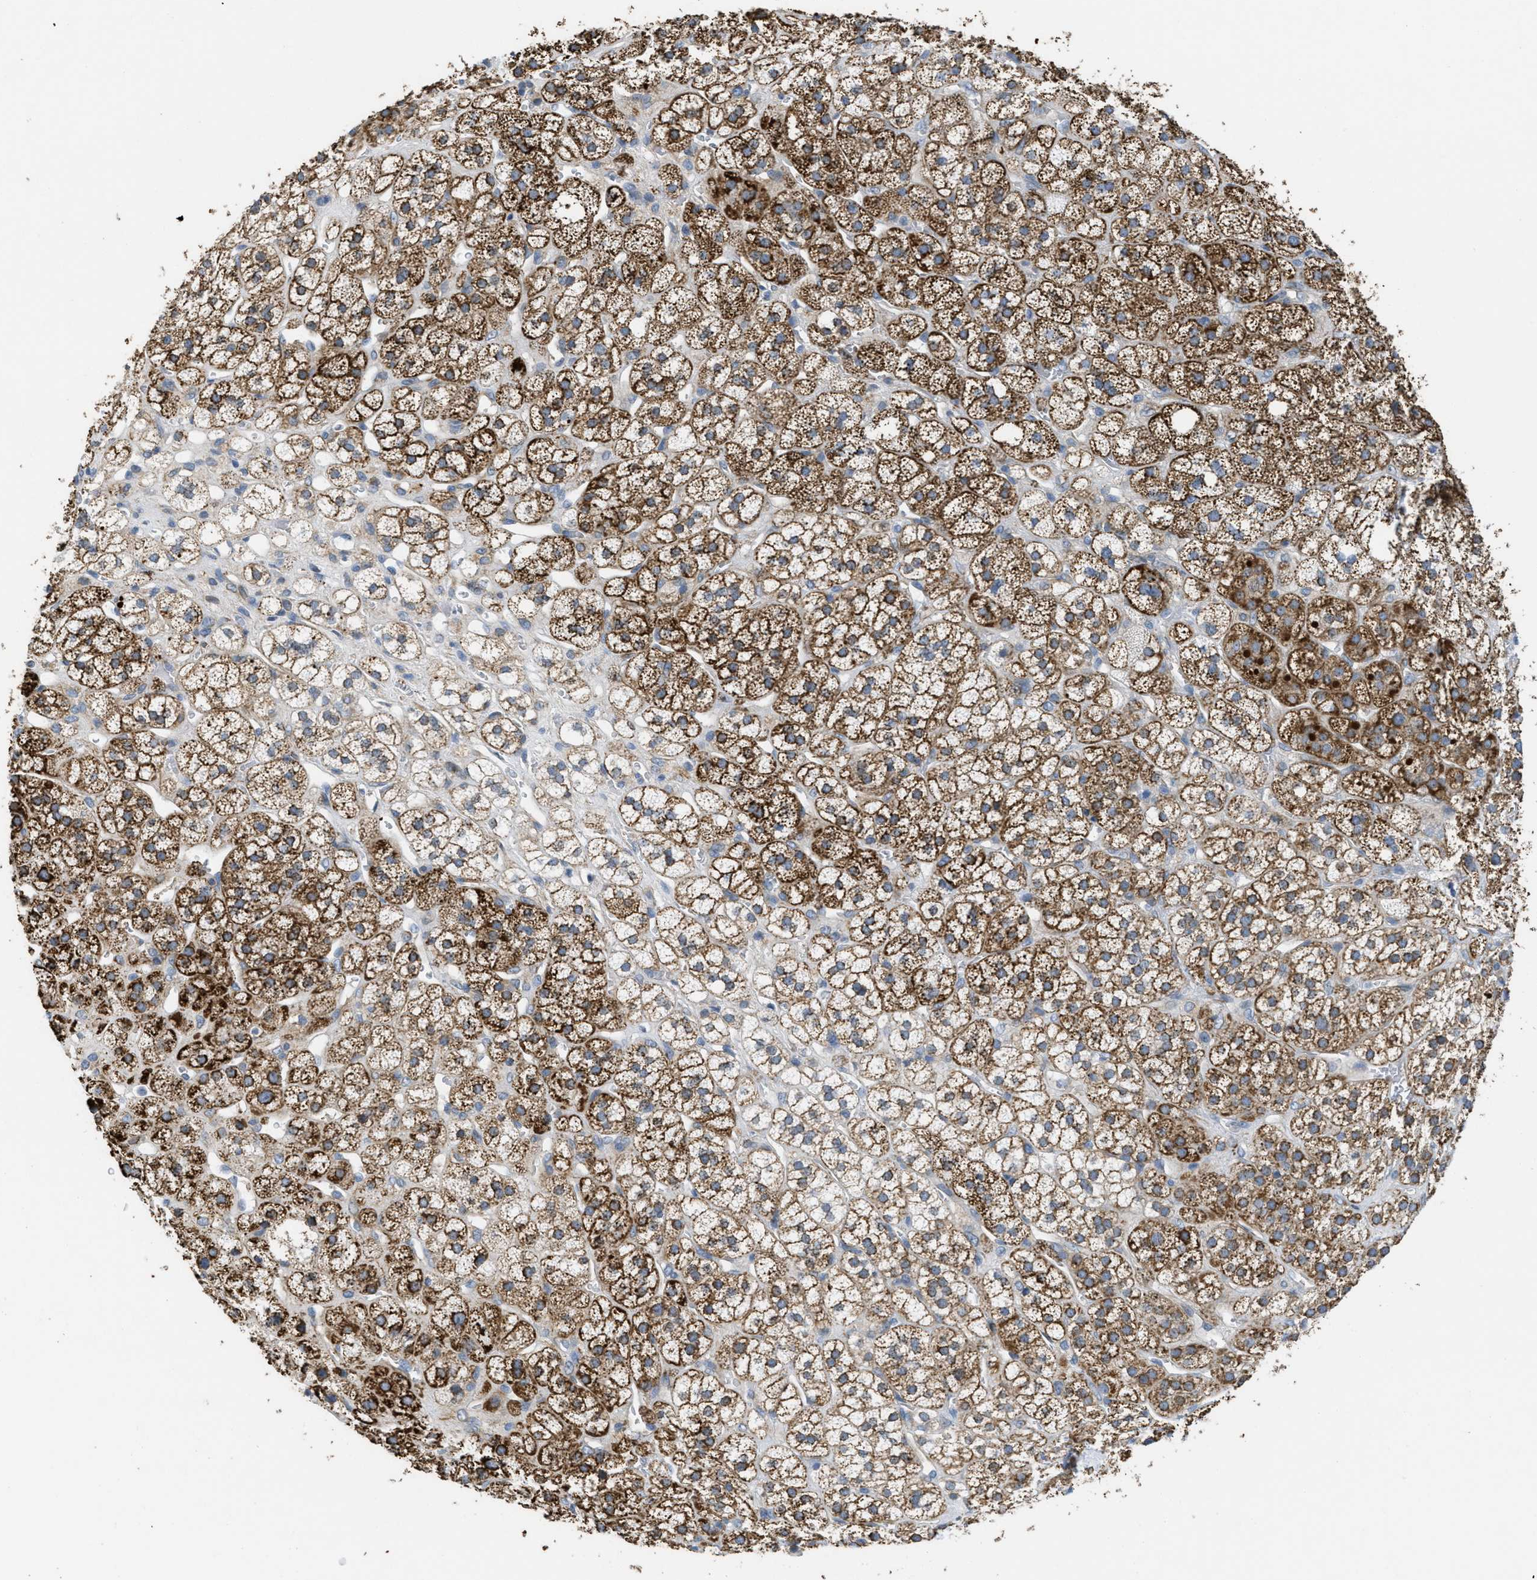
{"staining": {"intensity": "strong", "quantity": ">75%", "location": "cytoplasmic/membranous"}, "tissue": "adrenal gland", "cell_type": "Glandular cells", "image_type": "normal", "snomed": [{"axis": "morphology", "description": "Normal tissue, NOS"}, {"axis": "topography", "description": "Adrenal gland"}], "caption": "Immunohistochemical staining of unremarkable human adrenal gland shows strong cytoplasmic/membranous protein staining in approximately >75% of glandular cells. Using DAB (brown) and hematoxylin (blue) stains, captured at high magnification using brightfield microscopy.", "gene": "BTN3A1", "patient": {"sex": "male", "age": 56}}